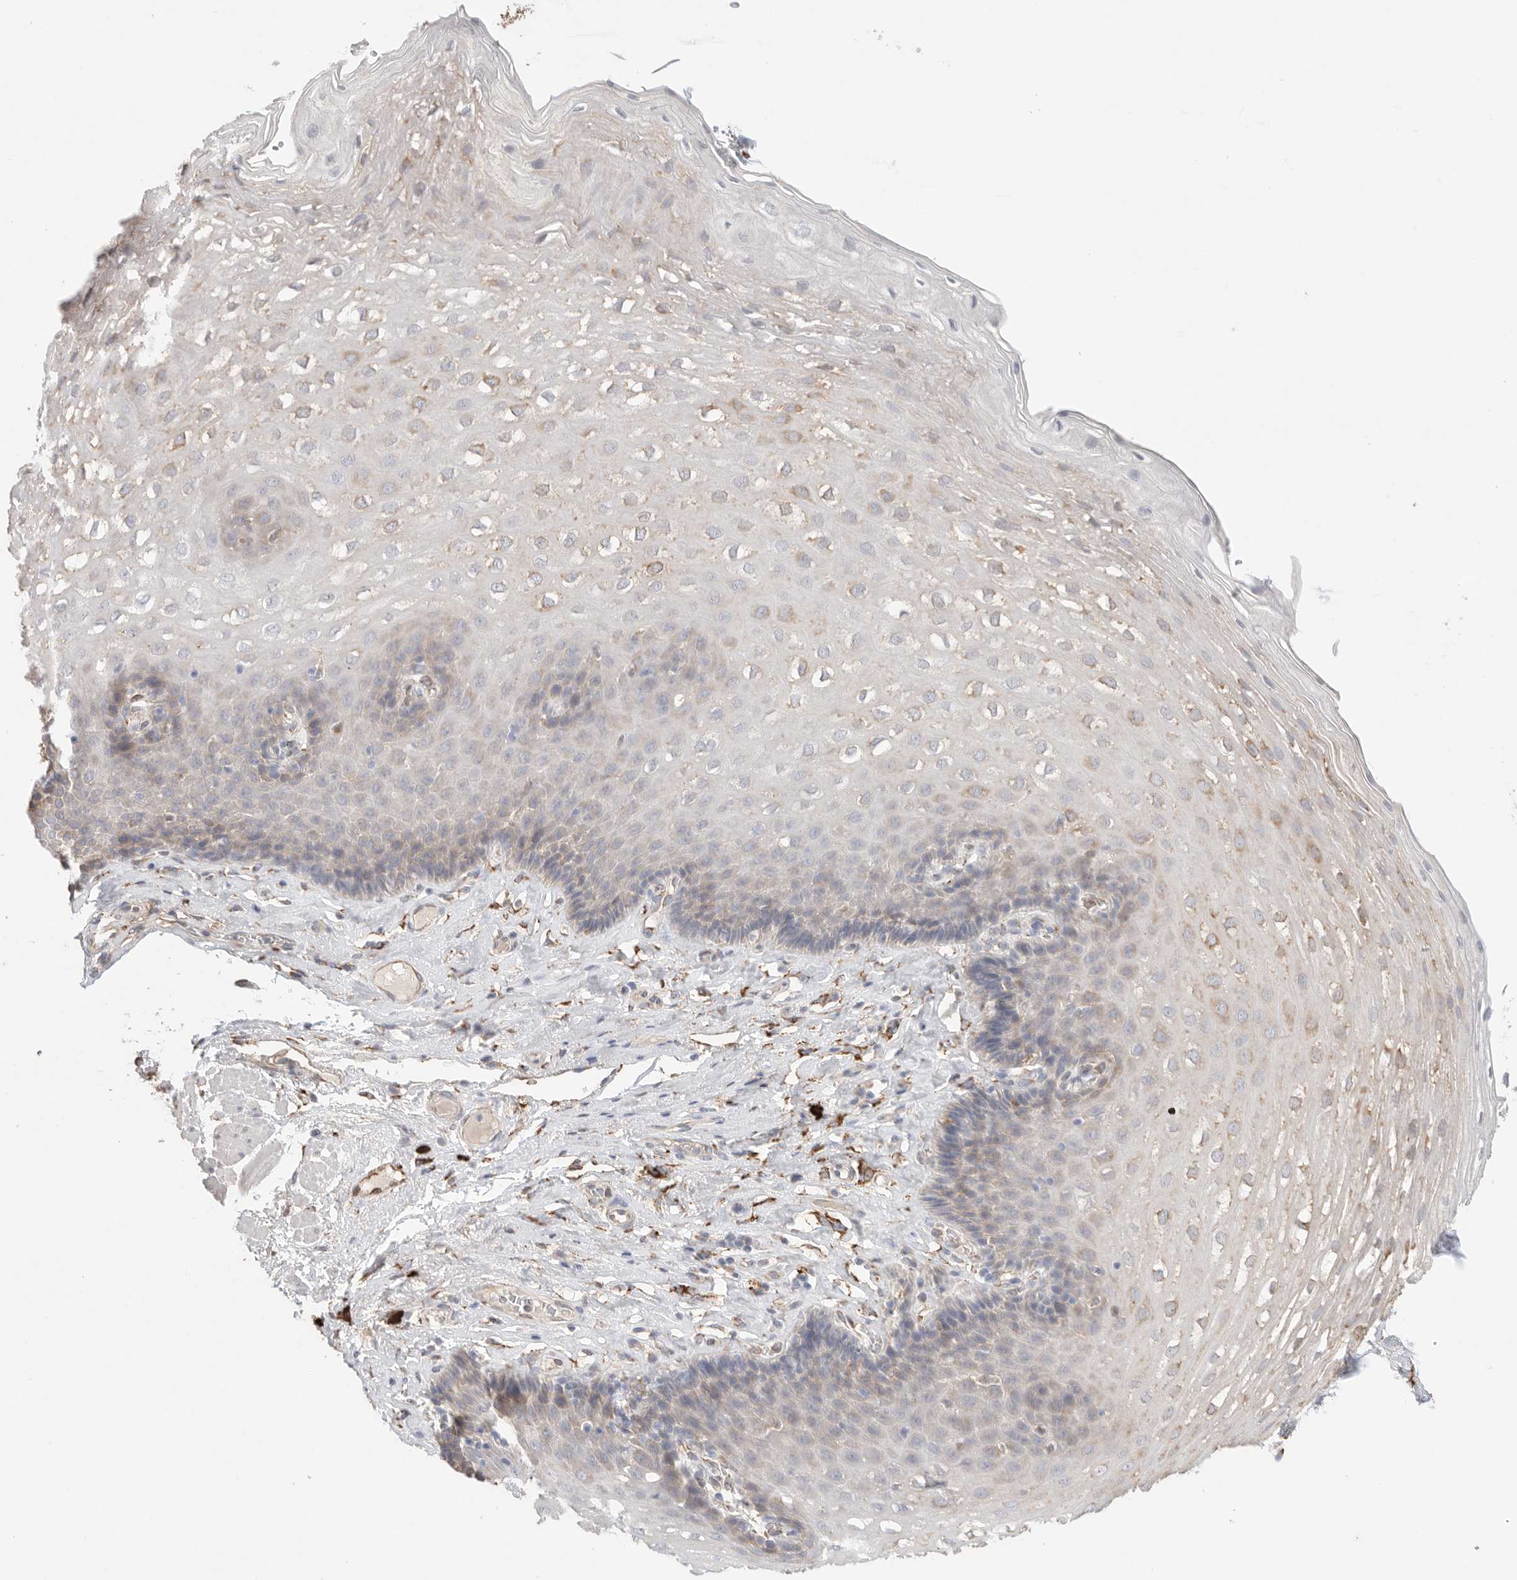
{"staining": {"intensity": "weak", "quantity": "25%-75%", "location": "cytoplasmic/membranous"}, "tissue": "esophagus", "cell_type": "Squamous epithelial cells", "image_type": "normal", "snomed": [{"axis": "morphology", "description": "Normal tissue, NOS"}, {"axis": "topography", "description": "Esophagus"}], "caption": "DAB immunohistochemical staining of normal human esophagus exhibits weak cytoplasmic/membranous protein positivity in approximately 25%-75% of squamous epithelial cells.", "gene": "BLOC1S5", "patient": {"sex": "female", "age": 66}}